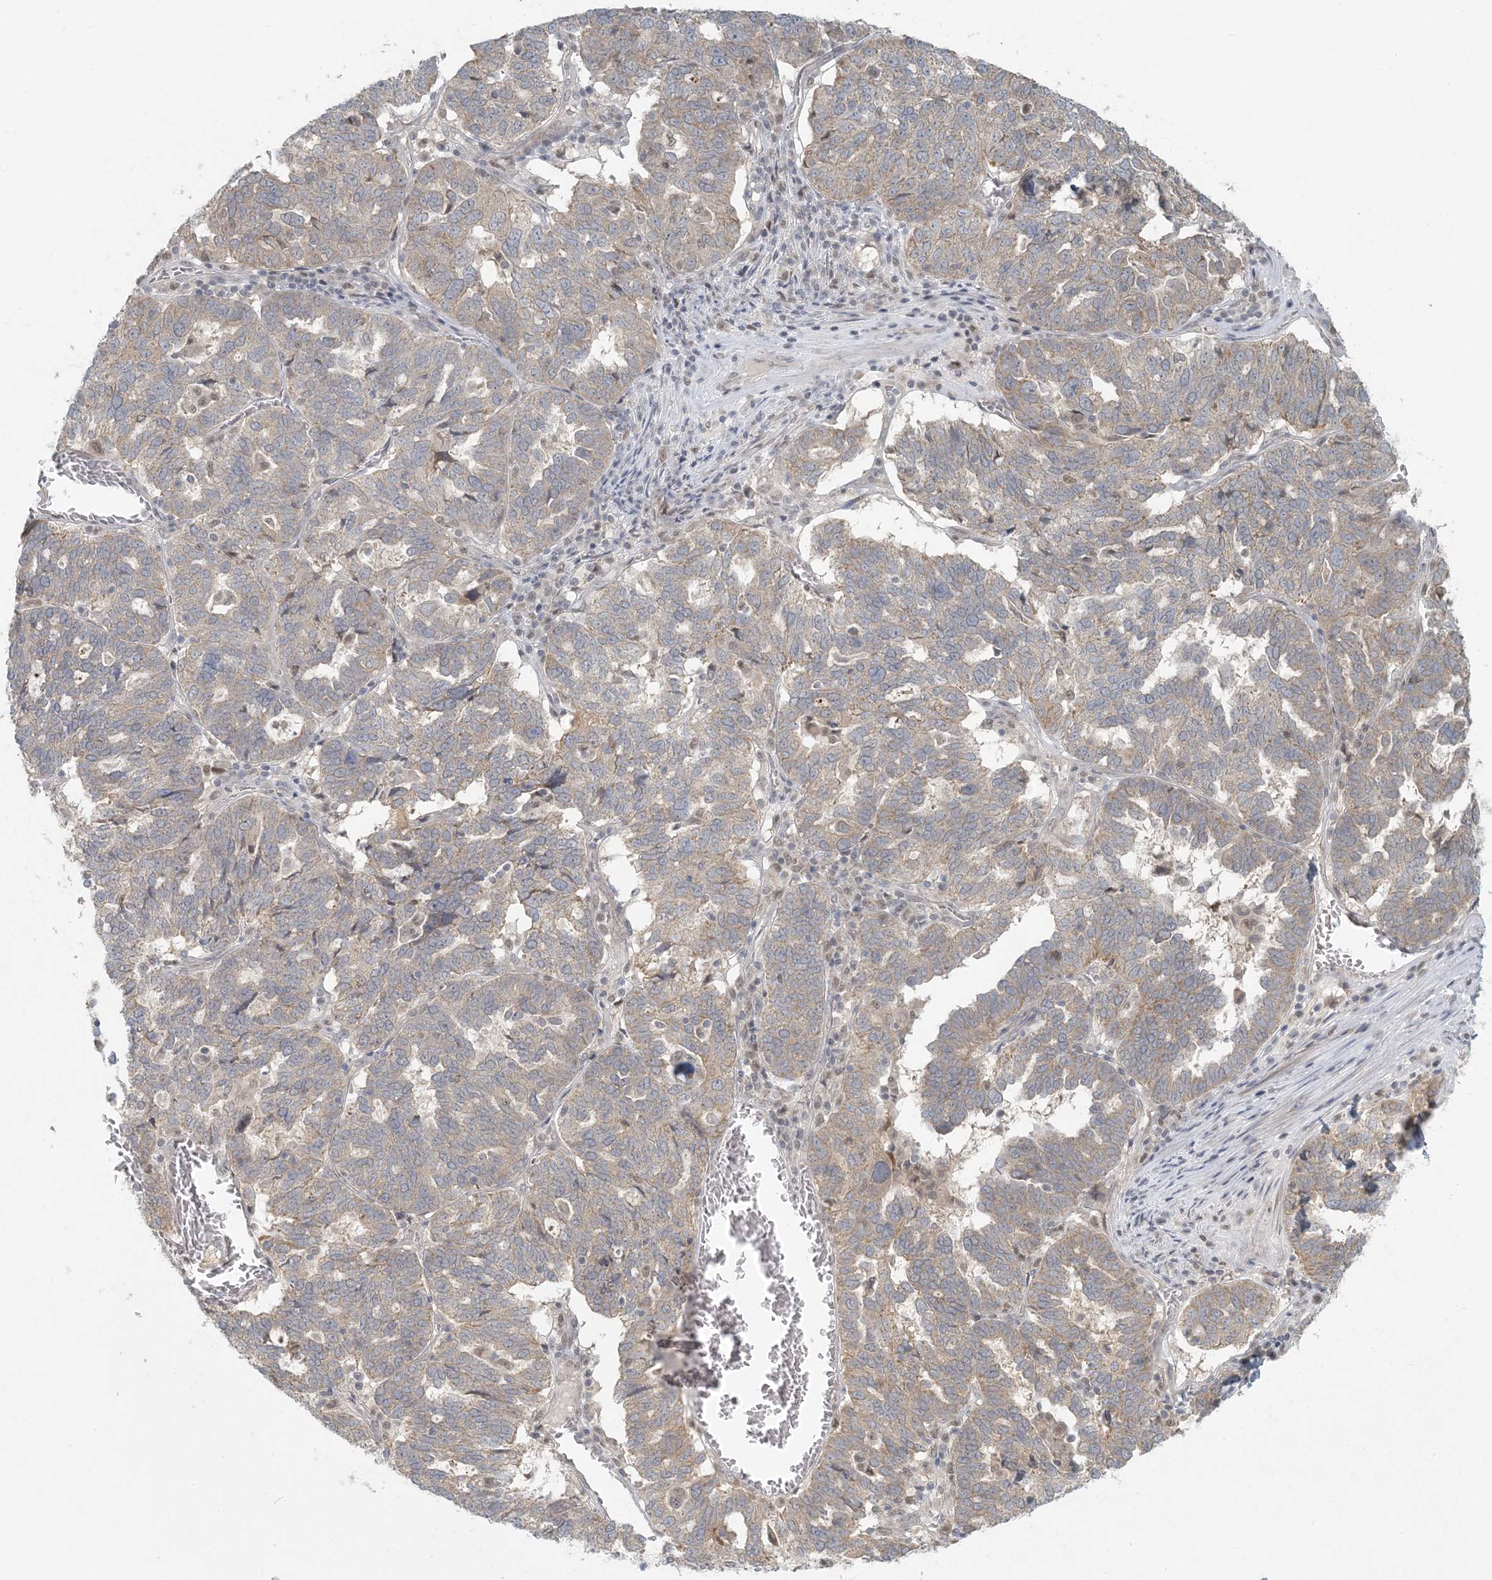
{"staining": {"intensity": "weak", "quantity": ">75%", "location": "cytoplasmic/membranous"}, "tissue": "ovarian cancer", "cell_type": "Tumor cells", "image_type": "cancer", "snomed": [{"axis": "morphology", "description": "Cystadenocarcinoma, serous, NOS"}, {"axis": "topography", "description": "Ovary"}], "caption": "Protein analysis of ovarian cancer (serous cystadenocarcinoma) tissue exhibits weak cytoplasmic/membranous staining in about >75% of tumor cells.", "gene": "CTDNEP1", "patient": {"sex": "female", "age": 59}}